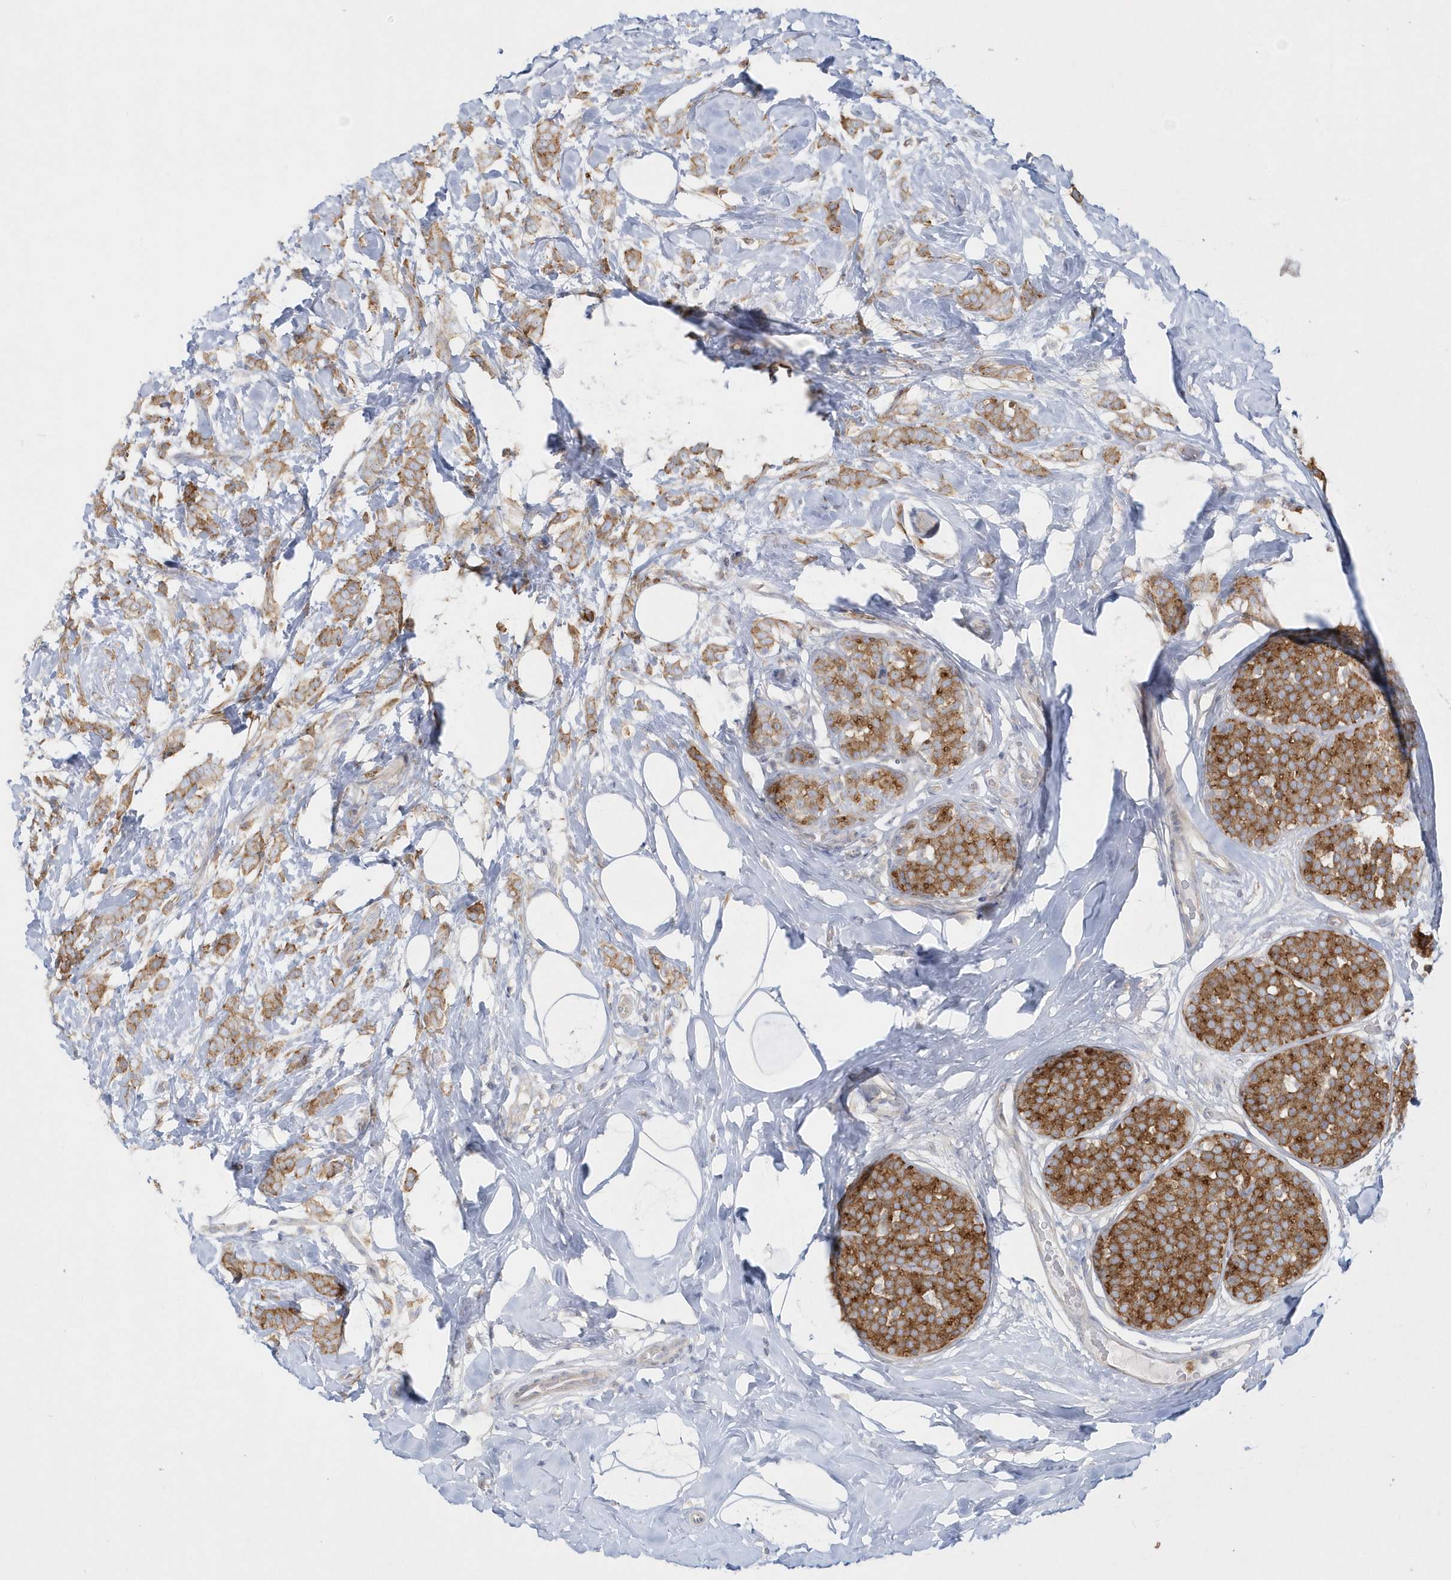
{"staining": {"intensity": "moderate", "quantity": ">75%", "location": "cytoplasmic/membranous"}, "tissue": "breast cancer", "cell_type": "Tumor cells", "image_type": "cancer", "snomed": [{"axis": "morphology", "description": "Lobular carcinoma, in situ"}, {"axis": "morphology", "description": "Lobular carcinoma"}, {"axis": "topography", "description": "Breast"}], "caption": "This histopathology image reveals breast cancer (lobular carcinoma in situ) stained with IHC to label a protein in brown. The cytoplasmic/membranous of tumor cells show moderate positivity for the protein. Nuclei are counter-stained blue.", "gene": "DNAJC18", "patient": {"sex": "female", "age": 41}}